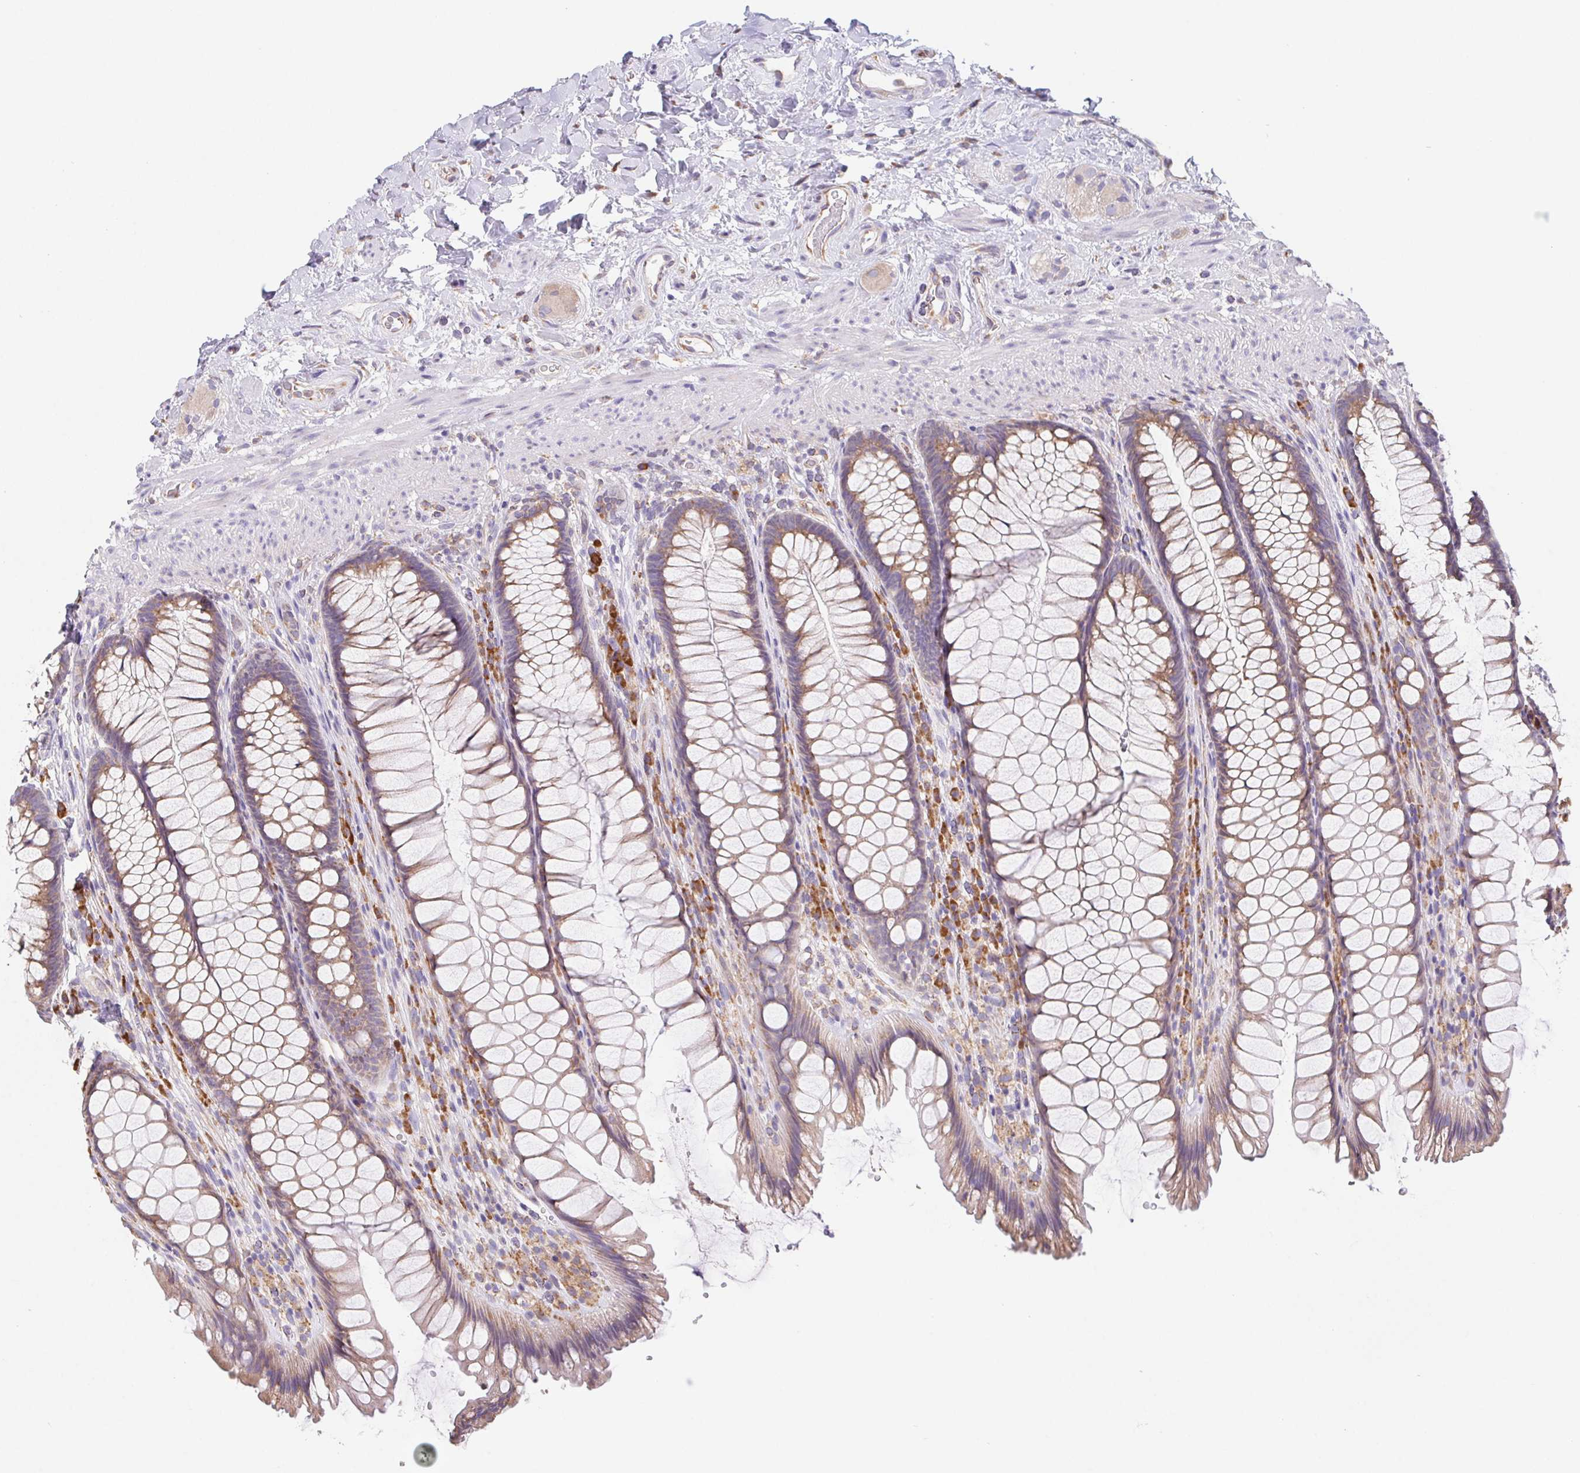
{"staining": {"intensity": "weak", "quantity": ">75%", "location": "cytoplasmic/membranous"}, "tissue": "rectum", "cell_type": "Glandular cells", "image_type": "normal", "snomed": [{"axis": "morphology", "description": "Normal tissue, NOS"}, {"axis": "topography", "description": "Rectum"}], "caption": "Protein expression analysis of normal human rectum reveals weak cytoplasmic/membranous expression in about >75% of glandular cells. The staining is performed using DAB (3,3'-diaminobenzidine) brown chromogen to label protein expression. The nuclei are counter-stained blue using hematoxylin.", "gene": "ADAM8", "patient": {"sex": "male", "age": 53}}